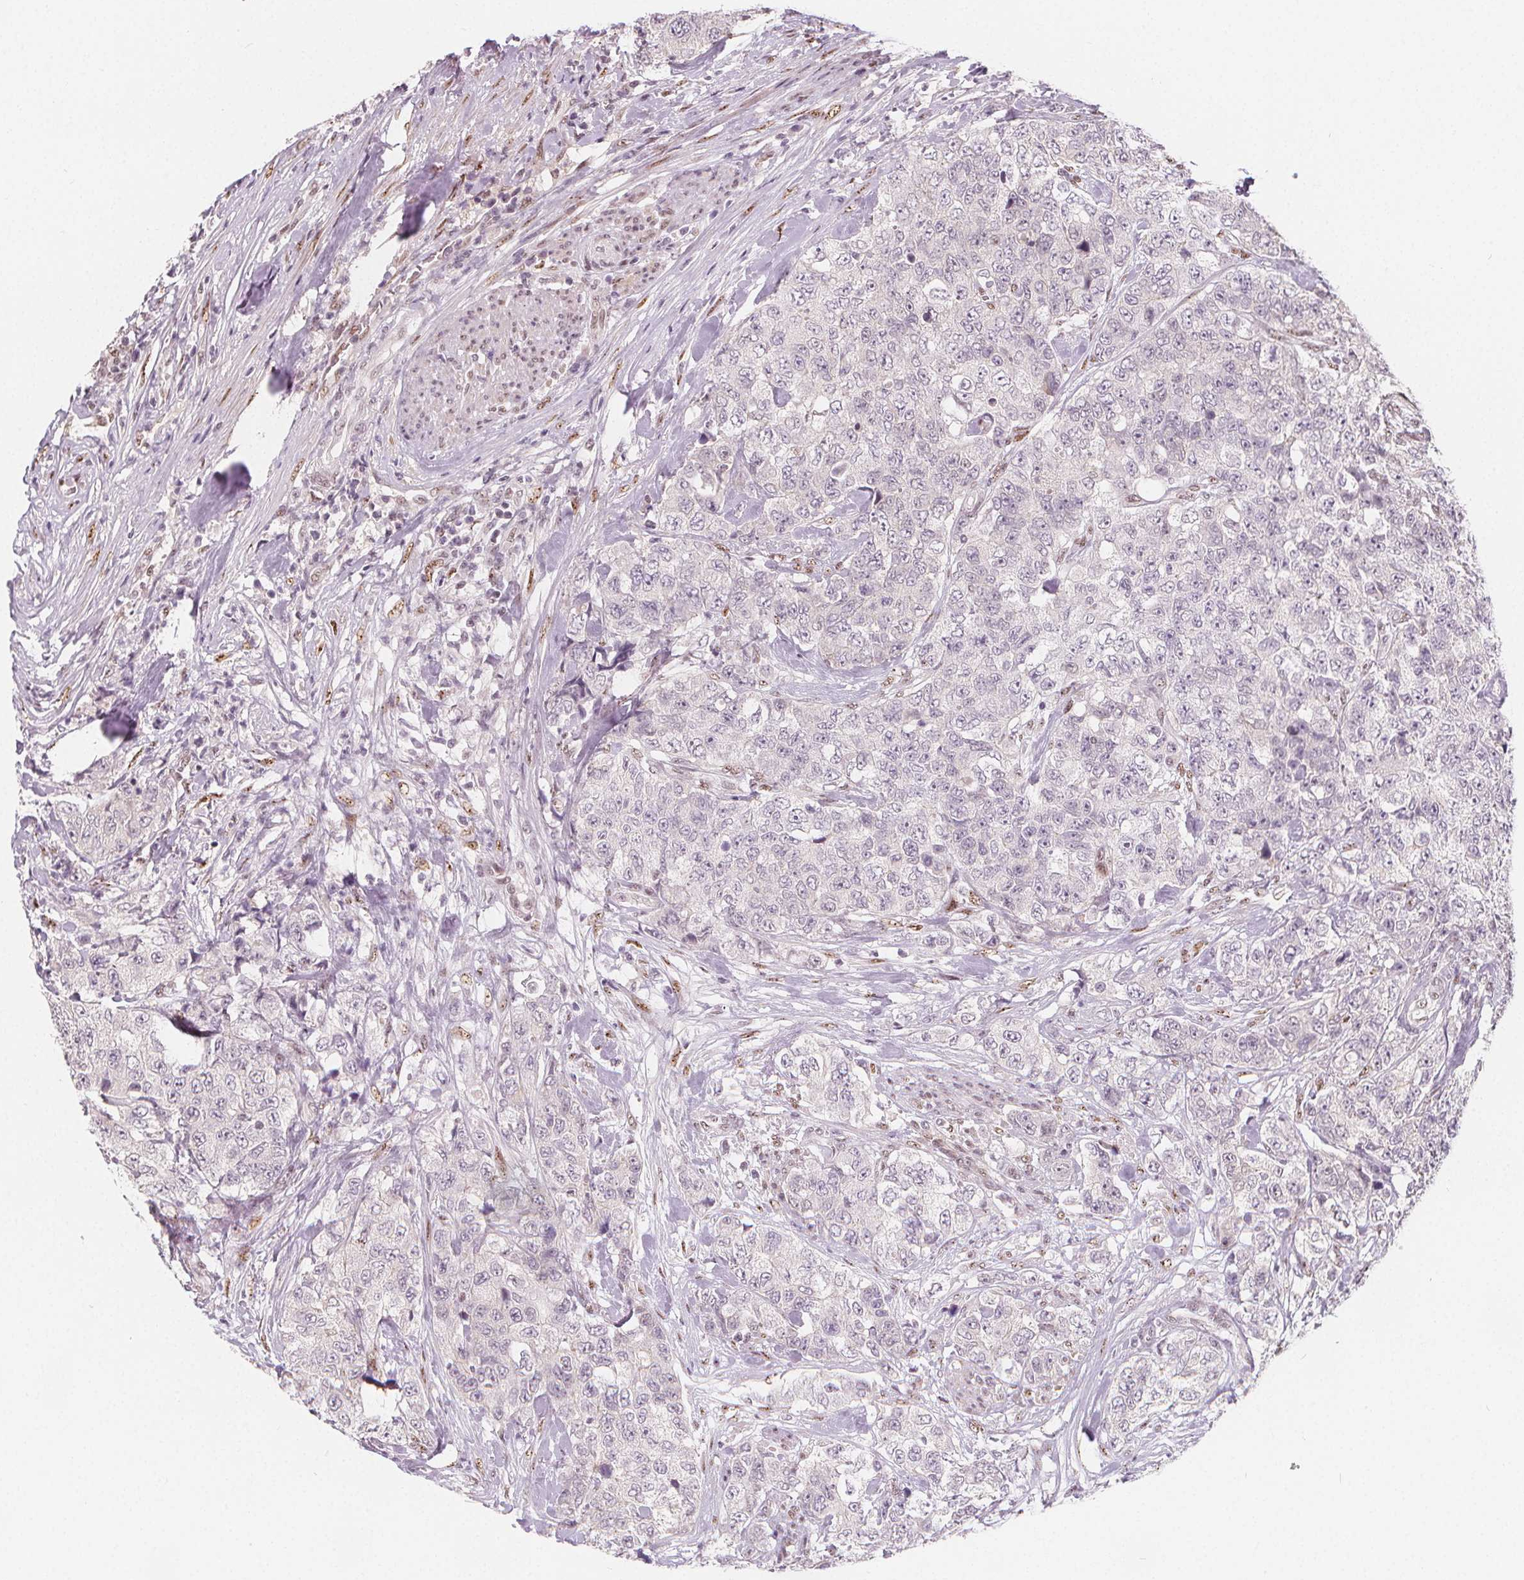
{"staining": {"intensity": "negative", "quantity": "none", "location": "none"}, "tissue": "urothelial cancer", "cell_type": "Tumor cells", "image_type": "cancer", "snomed": [{"axis": "morphology", "description": "Urothelial carcinoma, High grade"}, {"axis": "topography", "description": "Urinary bladder"}], "caption": "Urothelial carcinoma (high-grade) stained for a protein using IHC demonstrates no staining tumor cells.", "gene": "DRC3", "patient": {"sex": "female", "age": 78}}